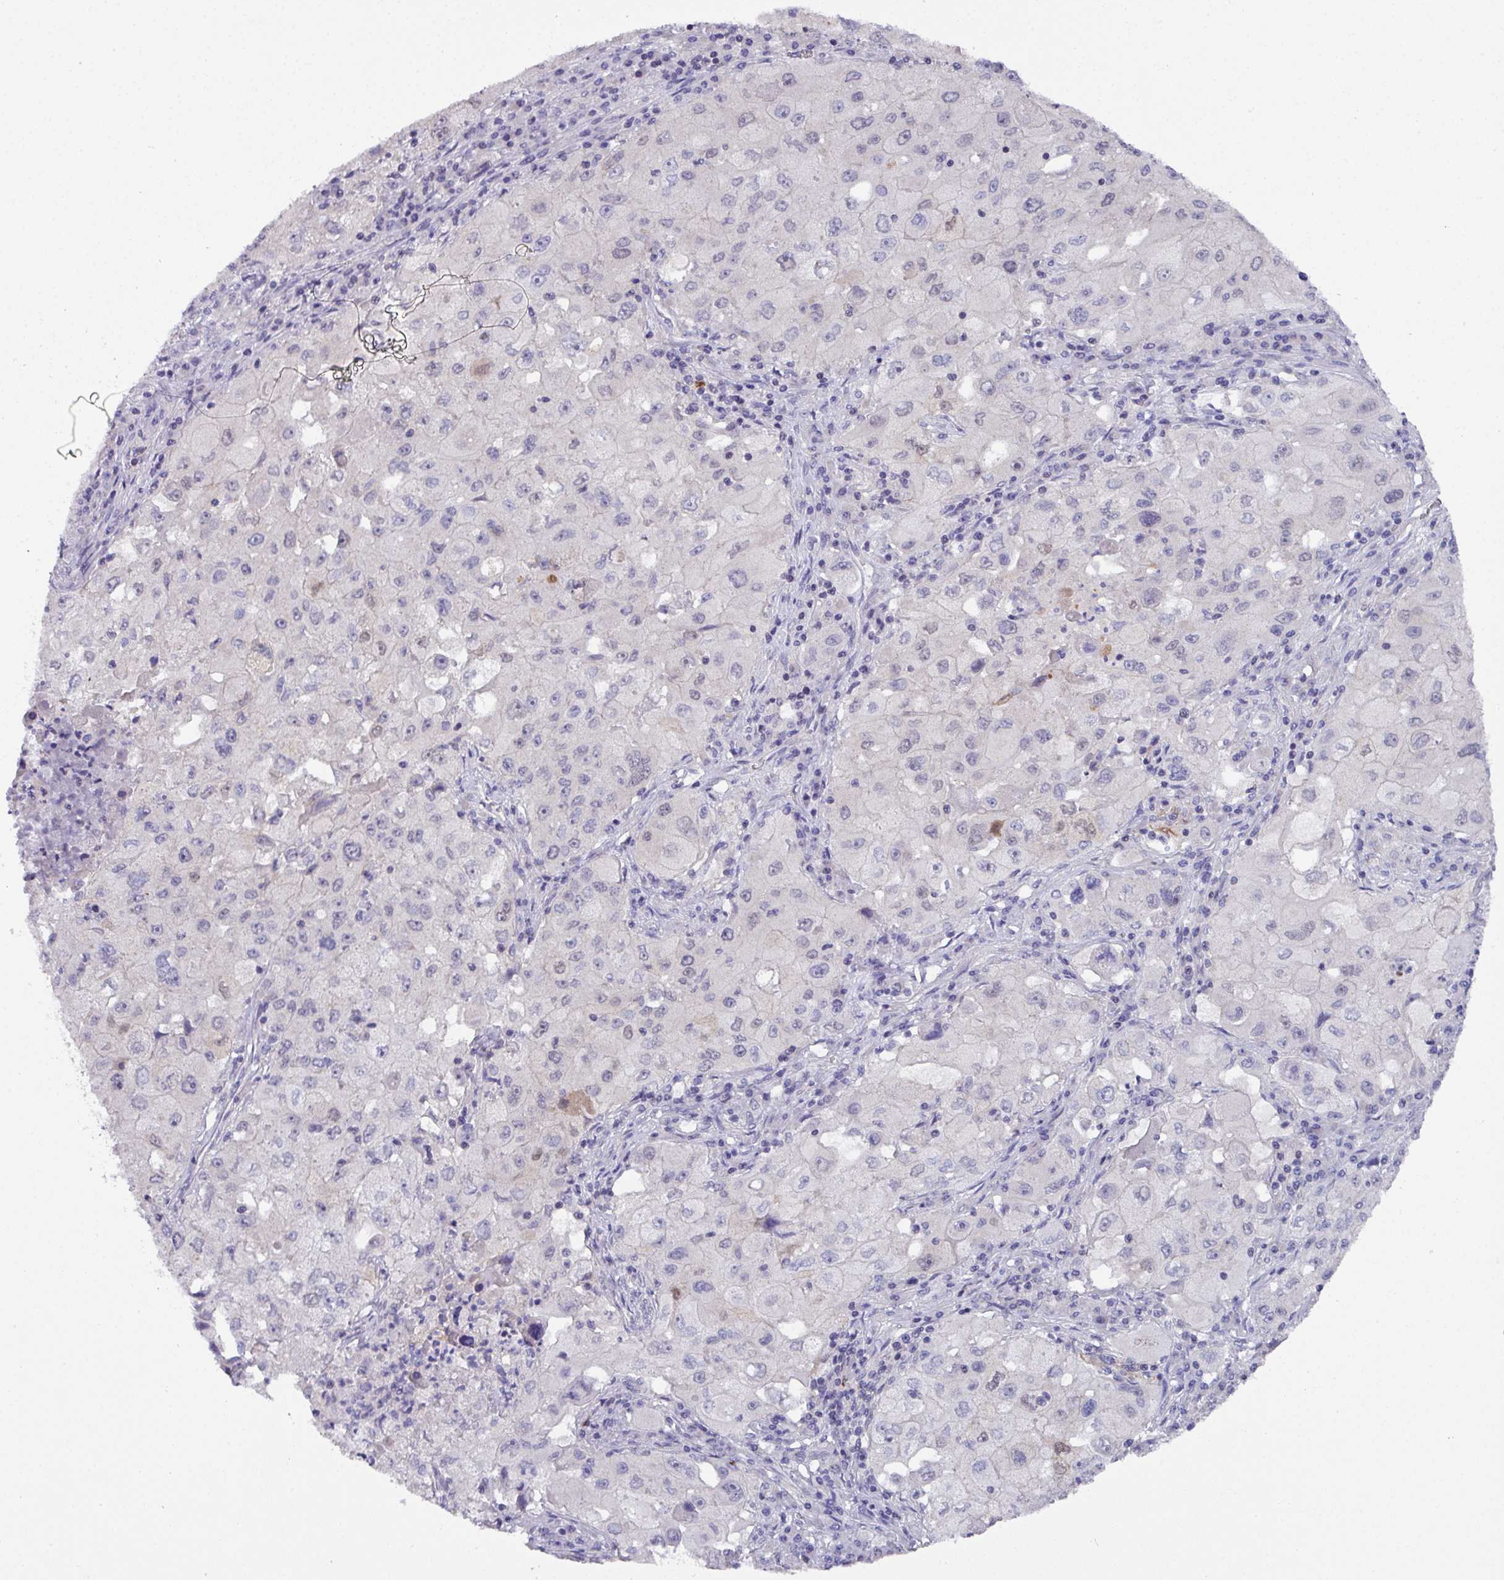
{"staining": {"intensity": "negative", "quantity": "none", "location": "none"}, "tissue": "lung cancer", "cell_type": "Tumor cells", "image_type": "cancer", "snomed": [{"axis": "morphology", "description": "Squamous cell carcinoma, NOS"}, {"axis": "topography", "description": "Lung"}], "caption": "High magnification brightfield microscopy of squamous cell carcinoma (lung) stained with DAB (brown) and counterstained with hematoxylin (blue): tumor cells show no significant expression.", "gene": "DCAF12L2", "patient": {"sex": "male", "age": 63}}